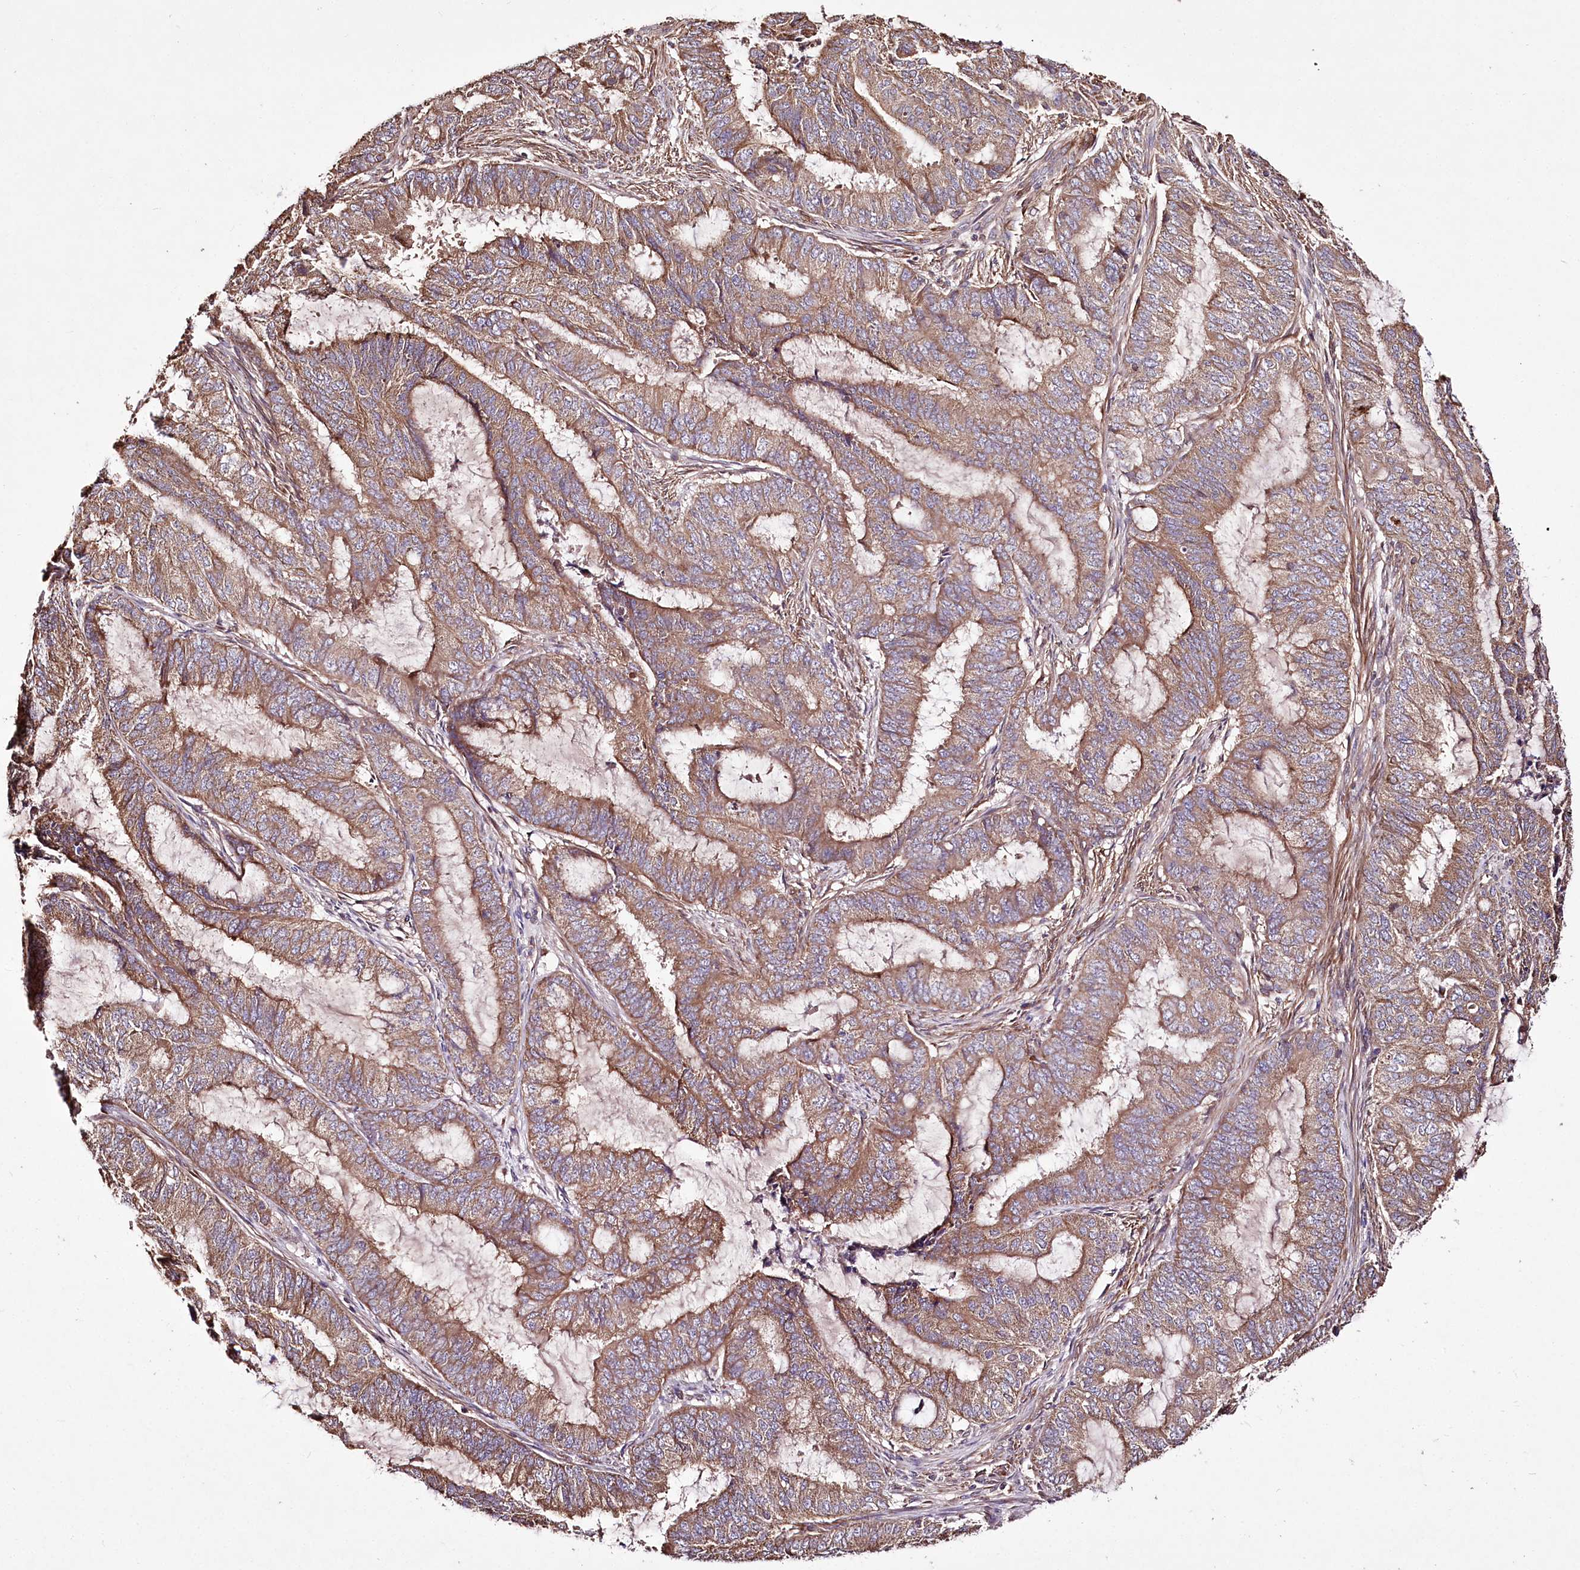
{"staining": {"intensity": "moderate", "quantity": ">75%", "location": "cytoplasmic/membranous"}, "tissue": "endometrial cancer", "cell_type": "Tumor cells", "image_type": "cancer", "snomed": [{"axis": "morphology", "description": "Adenocarcinoma, NOS"}, {"axis": "topography", "description": "Endometrium"}], "caption": "Protein staining displays moderate cytoplasmic/membranous staining in about >75% of tumor cells in endometrial adenocarcinoma.", "gene": "WWC1", "patient": {"sex": "female", "age": 51}}